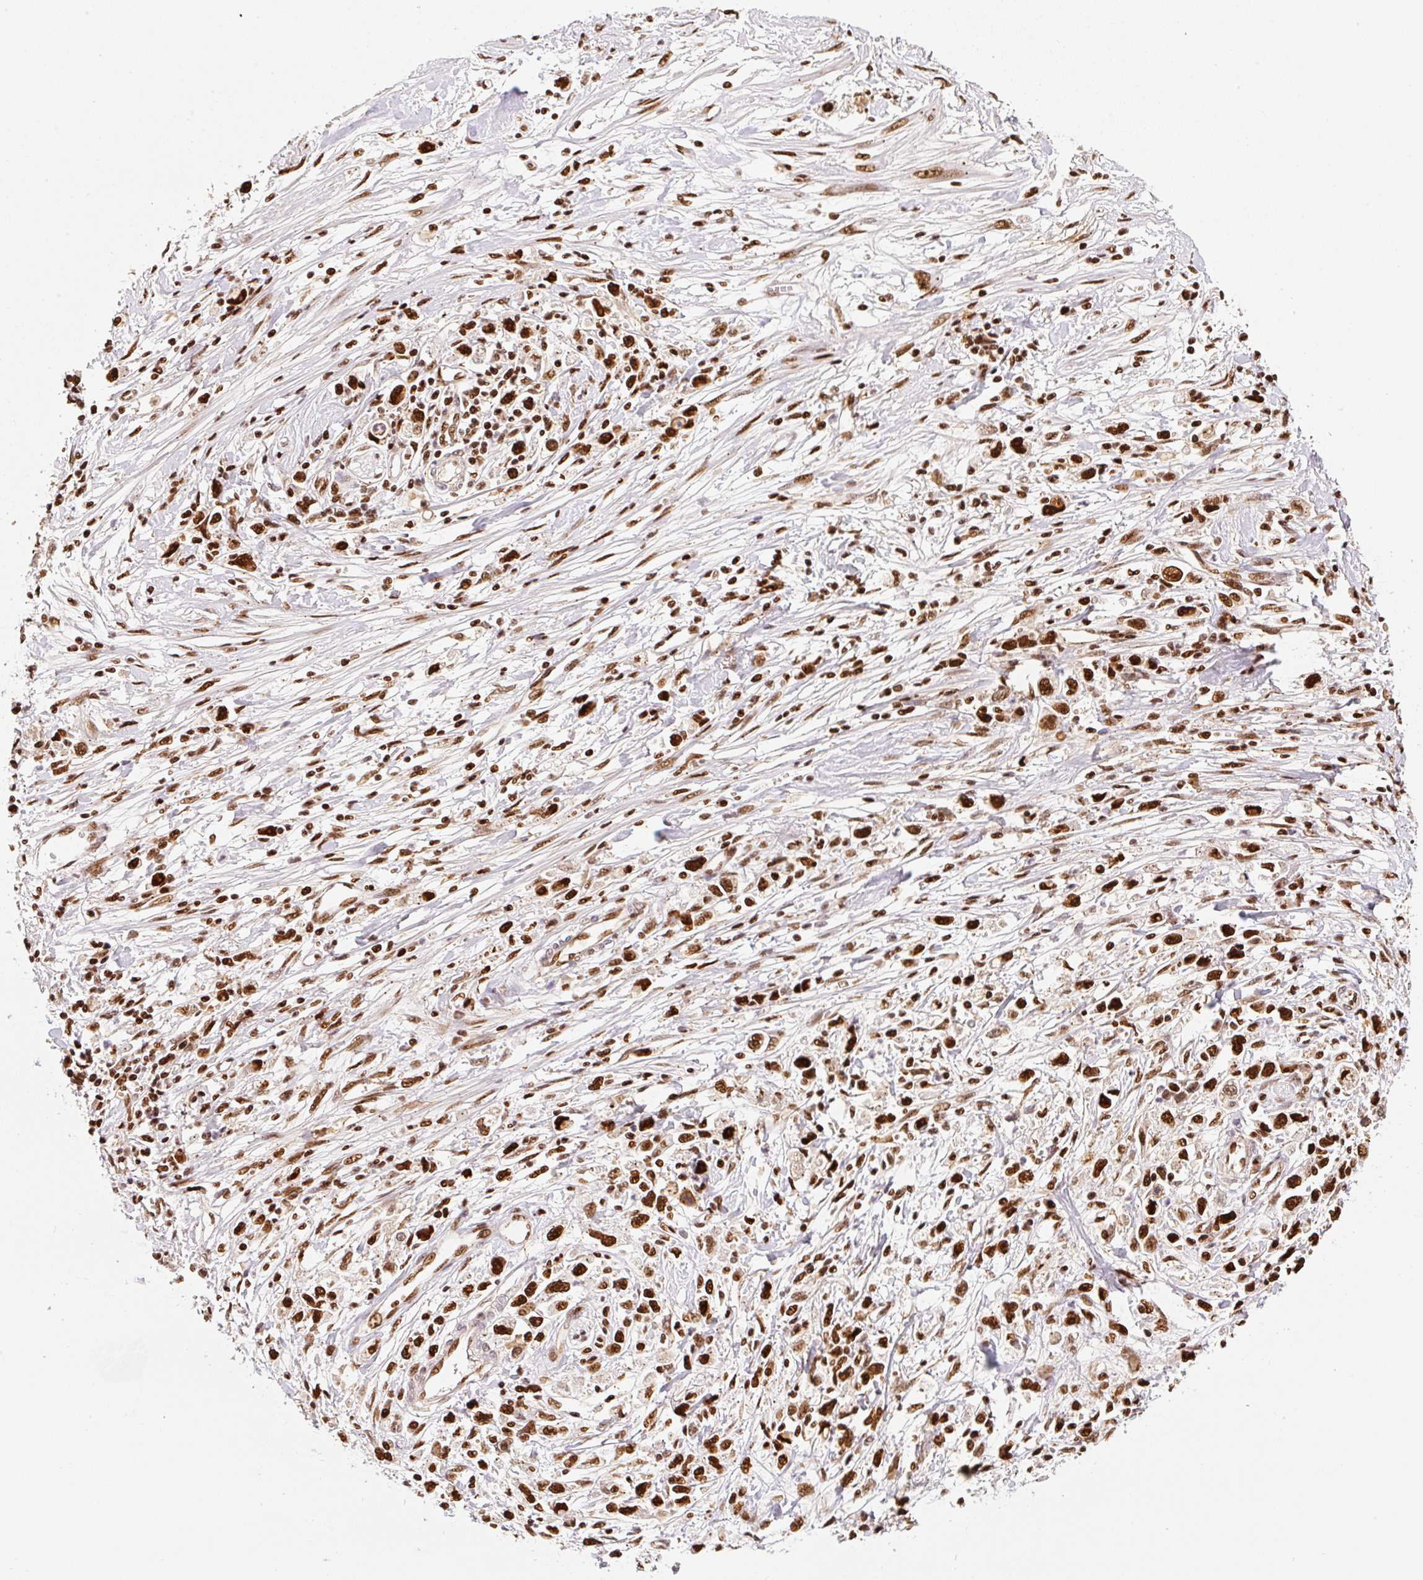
{"staining": {"intensity": "strong", "quantity": ">75%", "location": "nuclear"}, "tissue": "stomach cancer", "cell_type": "Tumor cells", "image_type": "cancer", "snomed": [{"axis": "morphology", "description": "Adenocarcinoma, NOS"}, {"axis": "topography", "description": "Stomach"}], "caption": "Human stomach adenocarcinoma stained for a protein (brown) exhibits strong nuclear positive expression in about >75% of tumor cells.", "gene": "GPR139", "patient": {"sex": "female", "age": 59}}